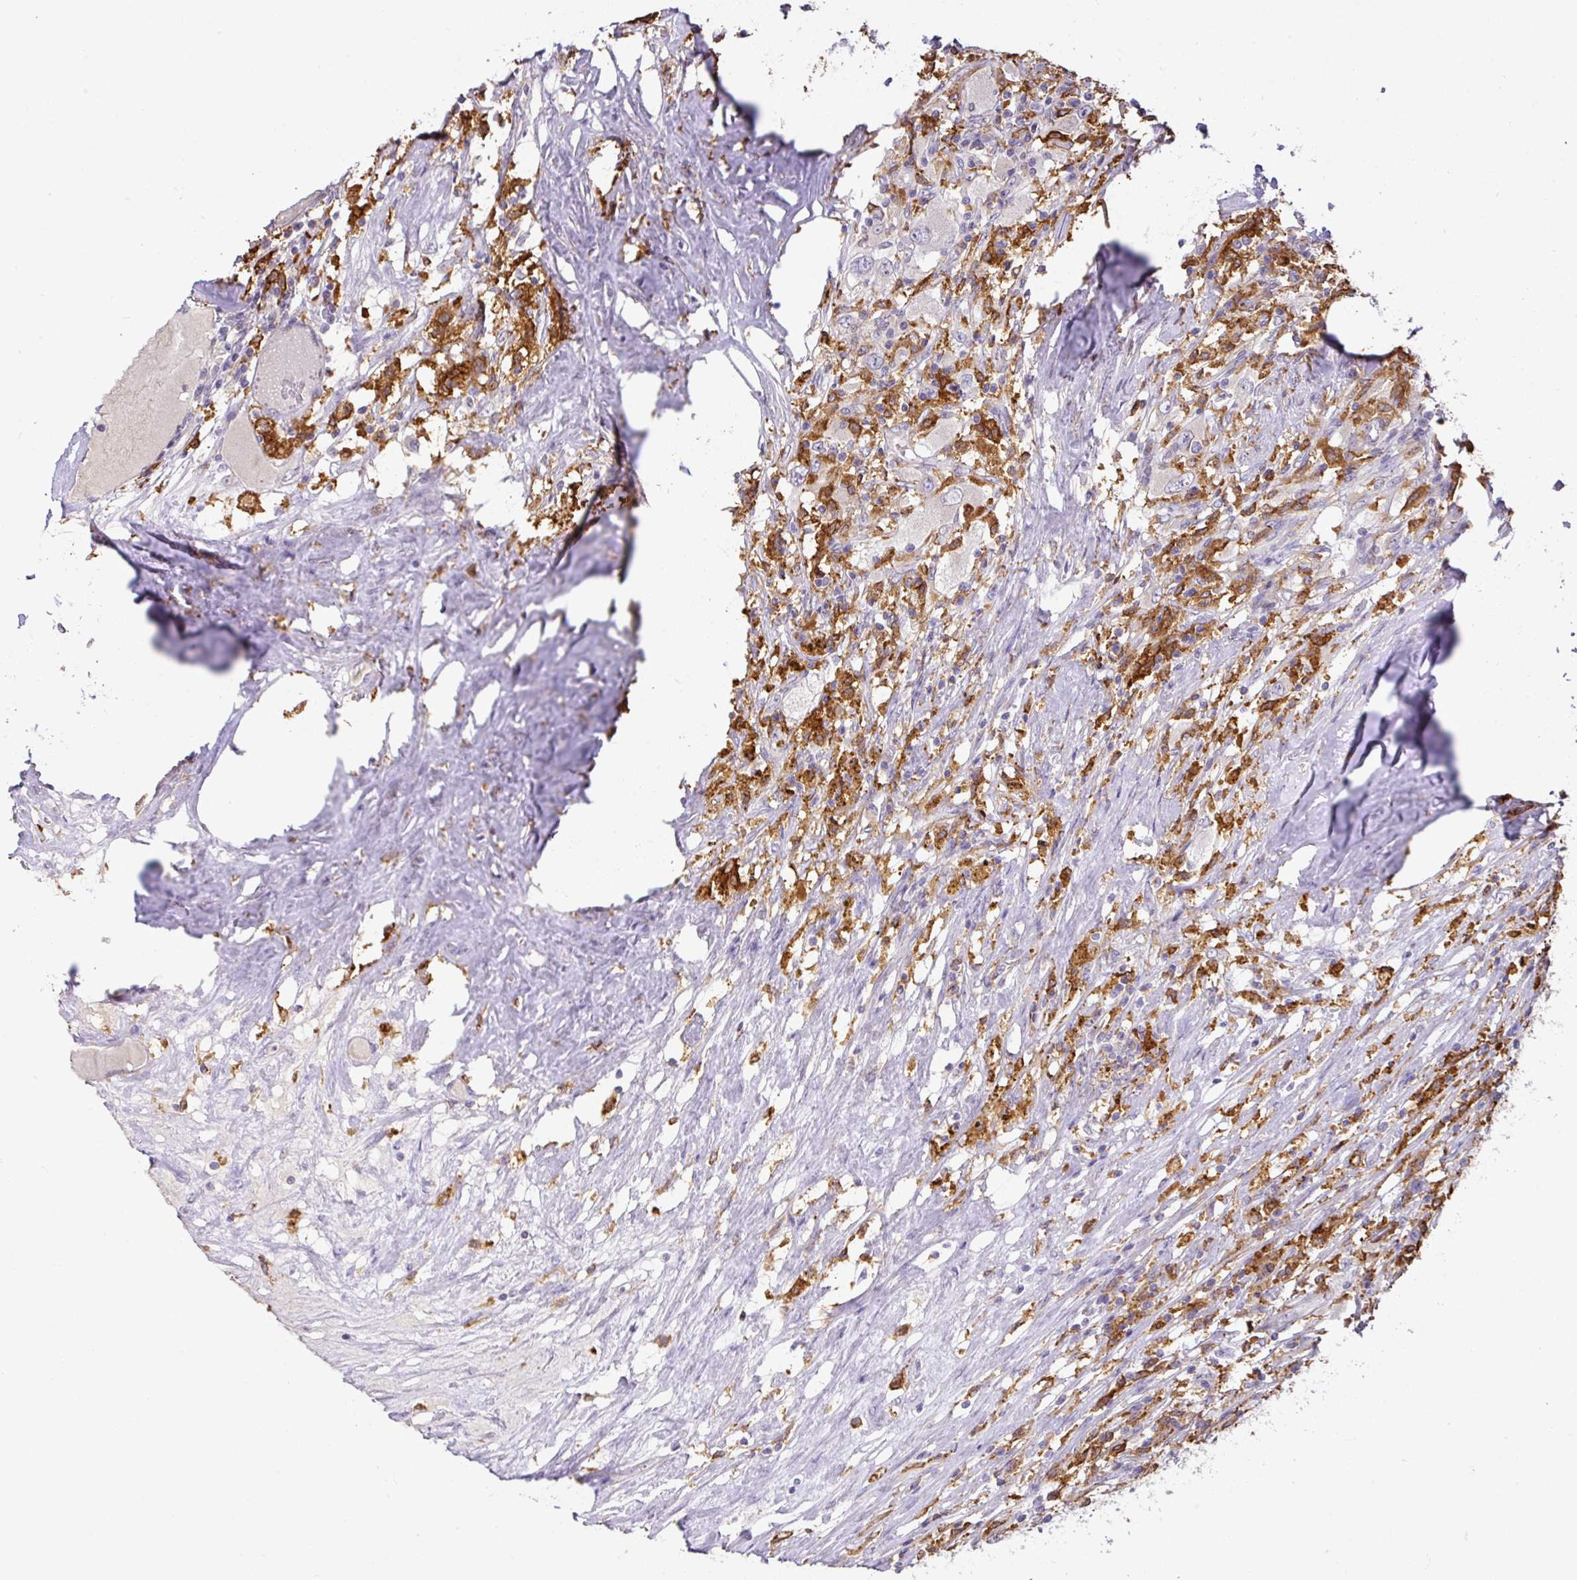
{"staining": {"intensity": "strong", "quantity": "<25%", "location": "cytoplasmic/membranous"}, "tissue": "renal cancer", "cell_type": "Tumor cells", "image_type": "cancer", "snomed": [{"axis": "morphology", "description": "Adenocarcinoma, NOS"}, {"axis": "topography", "description": "Kidney"}], "caption": "A medium amount of strong cytoplasmic/membranous staining is appreciated in approximately <25% of tumor cells in renal cancer tissue.", "gene": "GCNT7", "patient": {"sex": "female", "age": 67}}